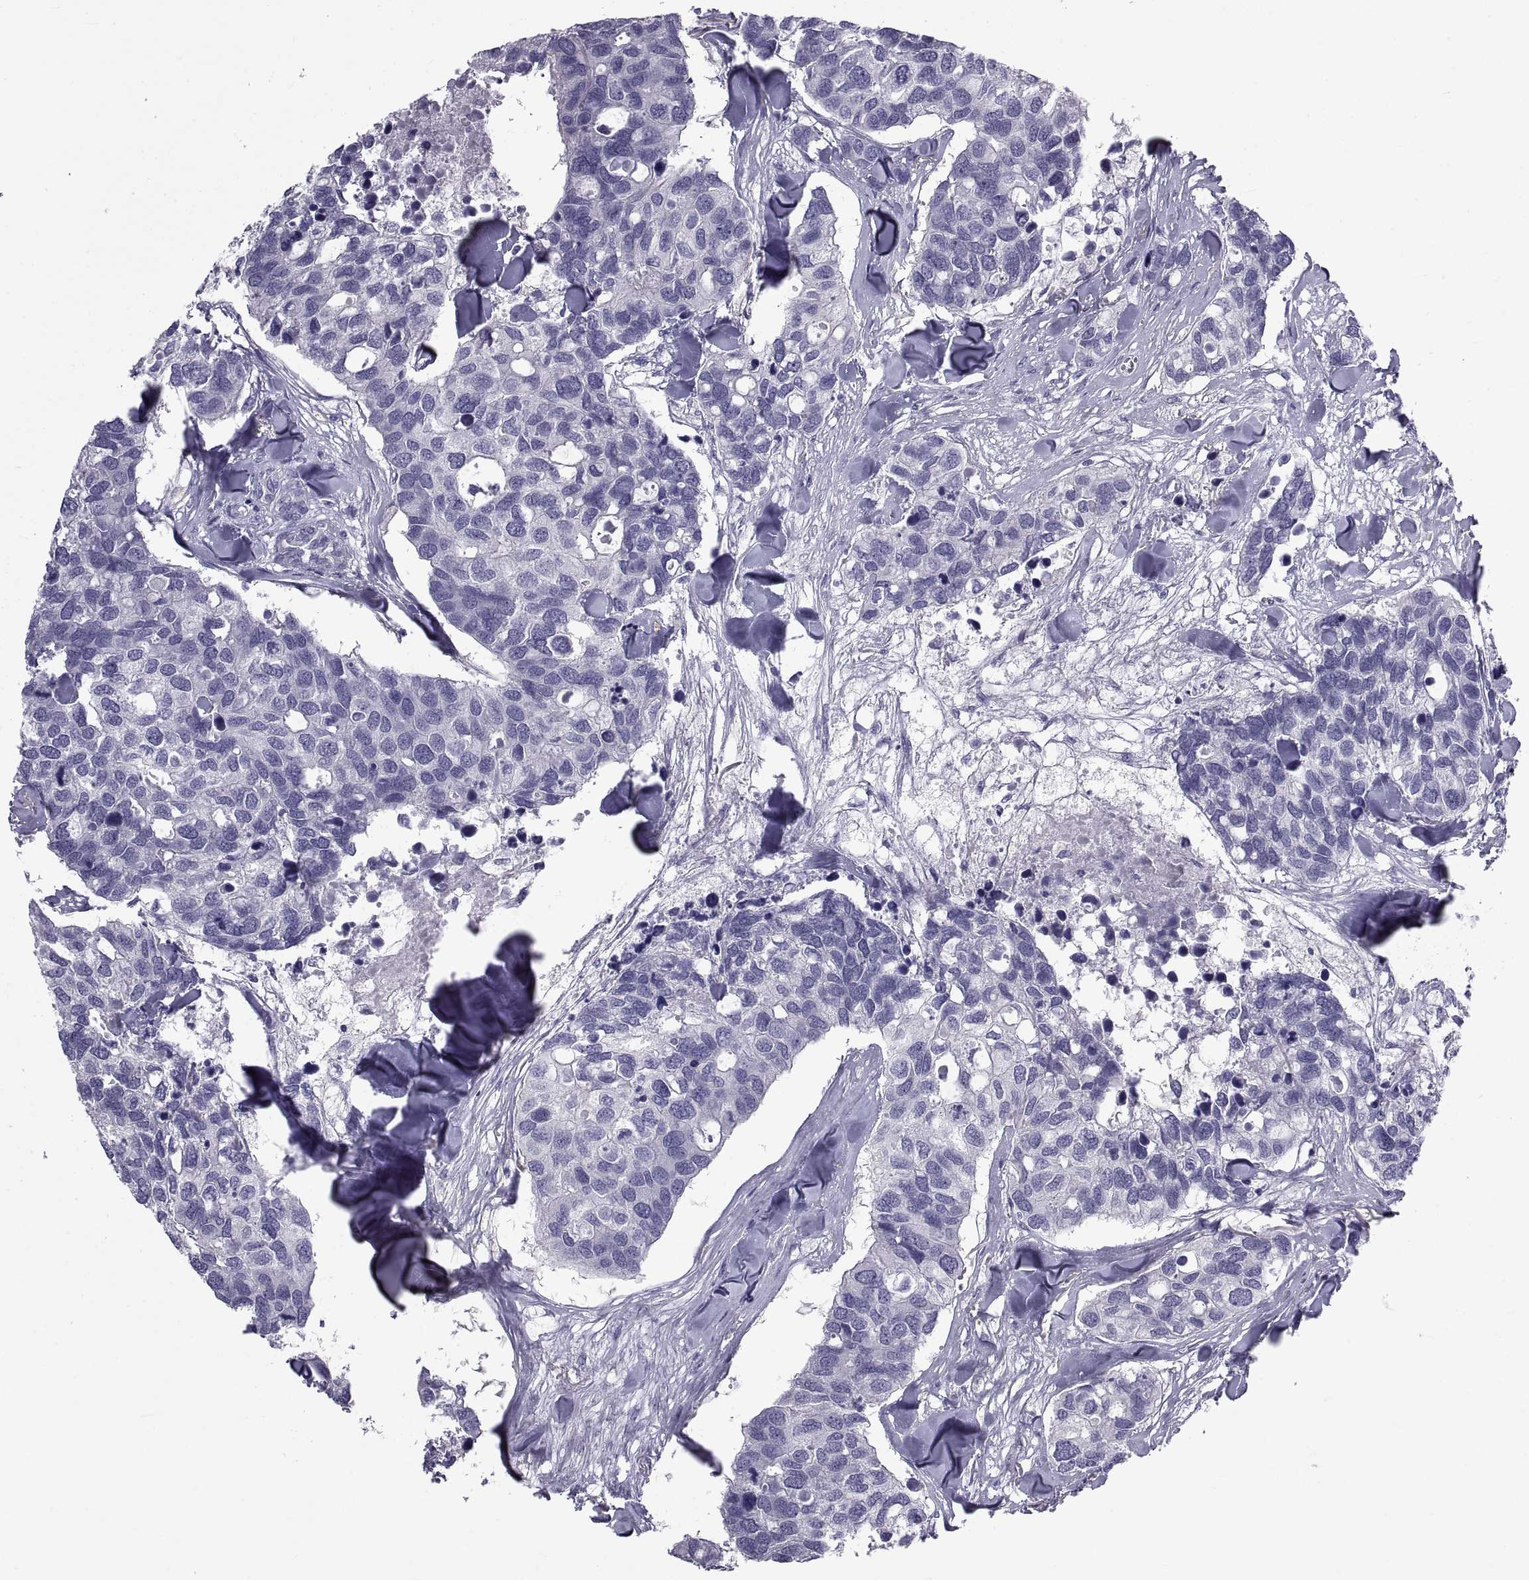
{"staining": {"intensity": "negative", "quantity": "none", "location": "none"}, "tissue": "breast cancer", "cell_type": "Tumor cells", "image_type": "cancer", "snomed": [{"axis": "morphology", "description": "Duct carcinoma"}, {"axis": "topography", "description": "Breast"}], "caption": "Breast cancer (intraductal carcinoma) stained for a protein using IHC reveals no positivity tumor cells.", "gene": "MAGEB1", "patient": {"sex": "female", "age": 83}}